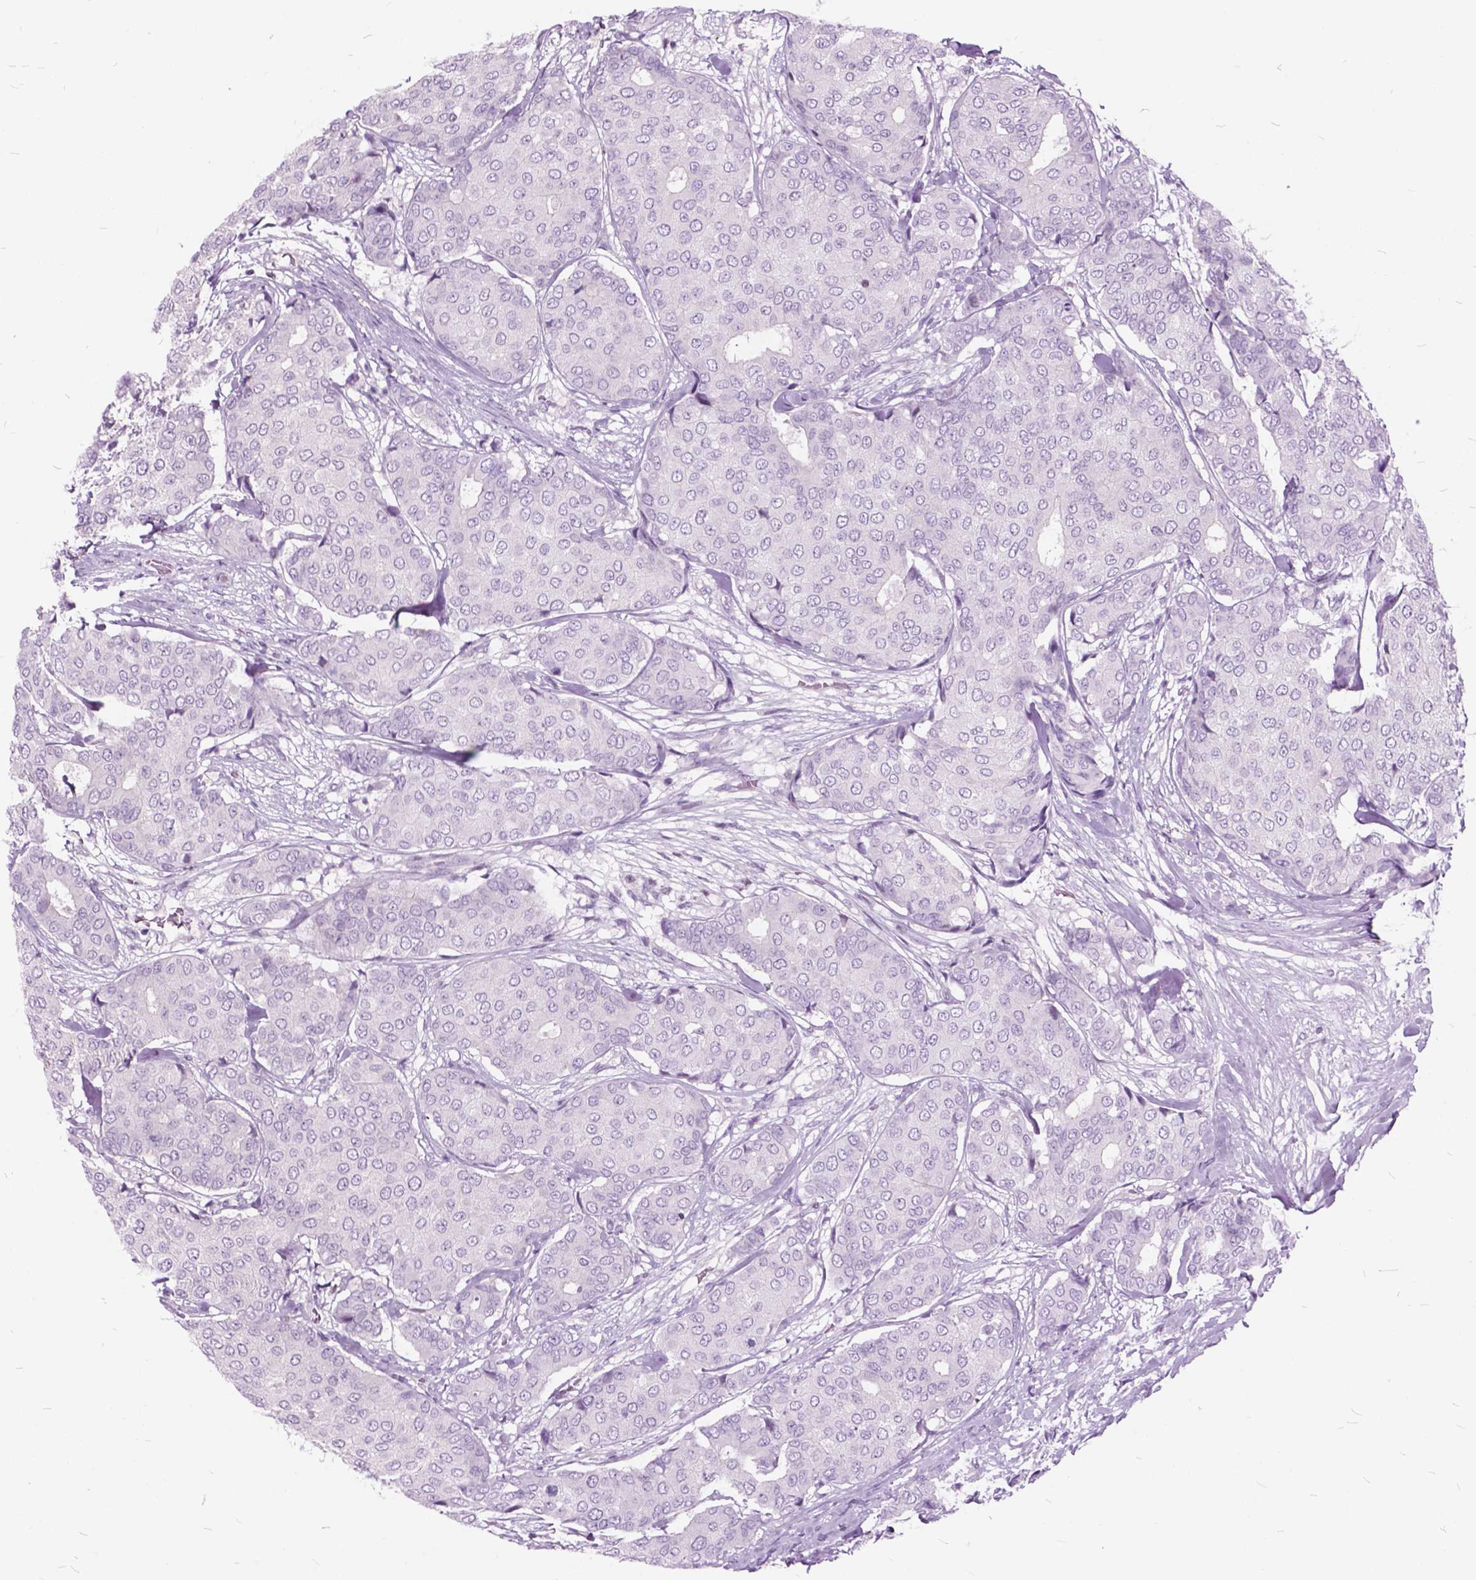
{"staining": {"intensity": "negative", "quantity": "none", "location": "none"}, "tissue": "breast cancer", "cell_type": "Tumor cells", "image_type": "cancer", "snomed": [{"axis": "morphology", "description": "Duct carcinoma"}, {"axis": "topography", "description": "Breast"}], "caption": "This is an immunohistochemistry histopathology image of intraductal carcinoma (breast). There is no expression in tumor cells.", "gene": "SP140", "patient": {"sex": "female", "age": 75}}